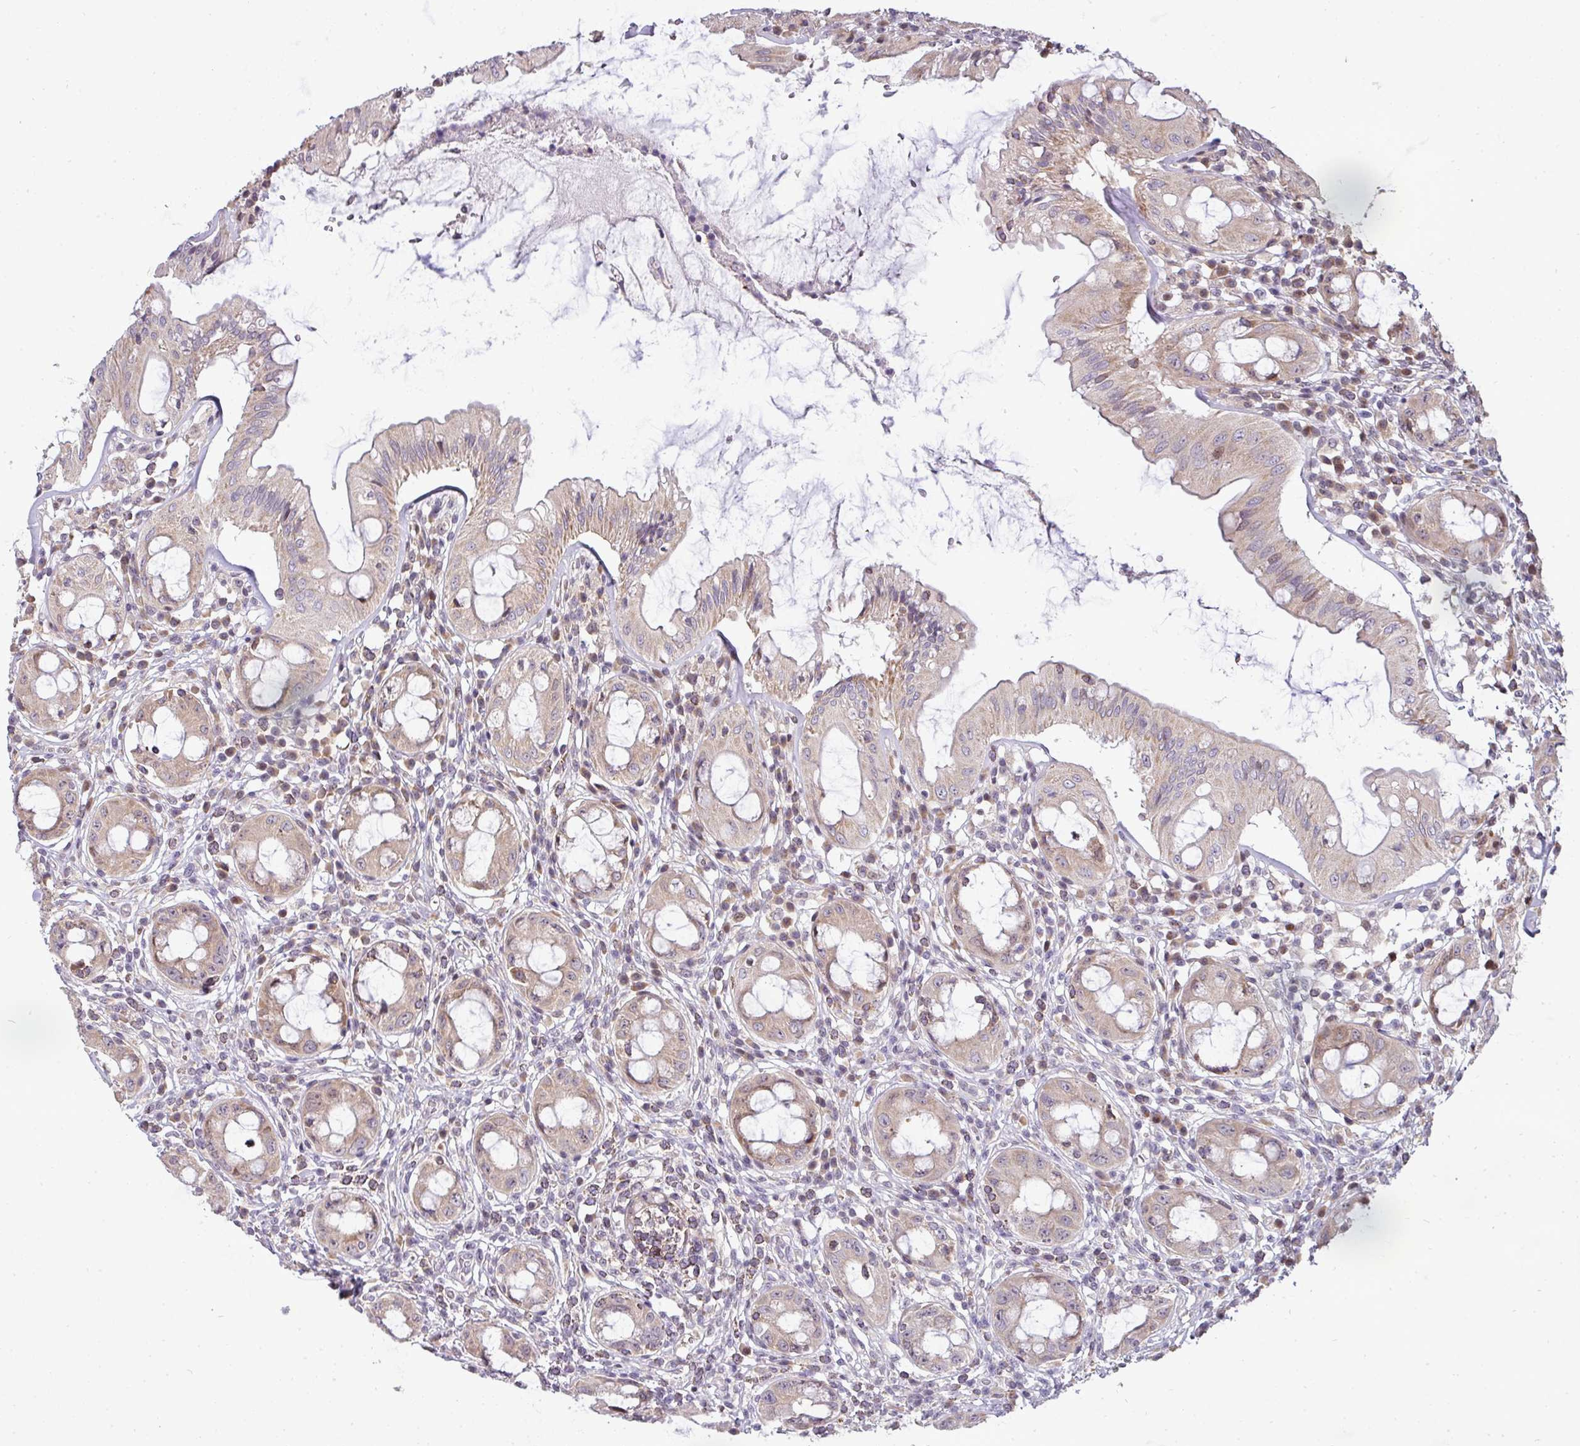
{"staining": {"intensity": "moderate", "quantity": "25%-75%", "location": "cytoplasmic/membranous"}, "tissue": "rectum", "cell_type": "Glandular cells", "image_type": "normal", "snomed": [{"axis": "morphology", "description": "Normal tissue, NOS"}, {"axis": "topography", "description": "Rectum"}], "caption": "DAB (3,3'-diaminobenzidine) immunohistochemical staining of unremarkable rectum reveals moderate cytoplasmic/membranous protein positivity in approximately 25%-75% of glandular cells. (DAB (3,3'-diaminobenzidine) = brown stain, brightfield microscopy at high magnification).", "gene": "MAZ", "patient": {"sex": "female", "age": 57}}